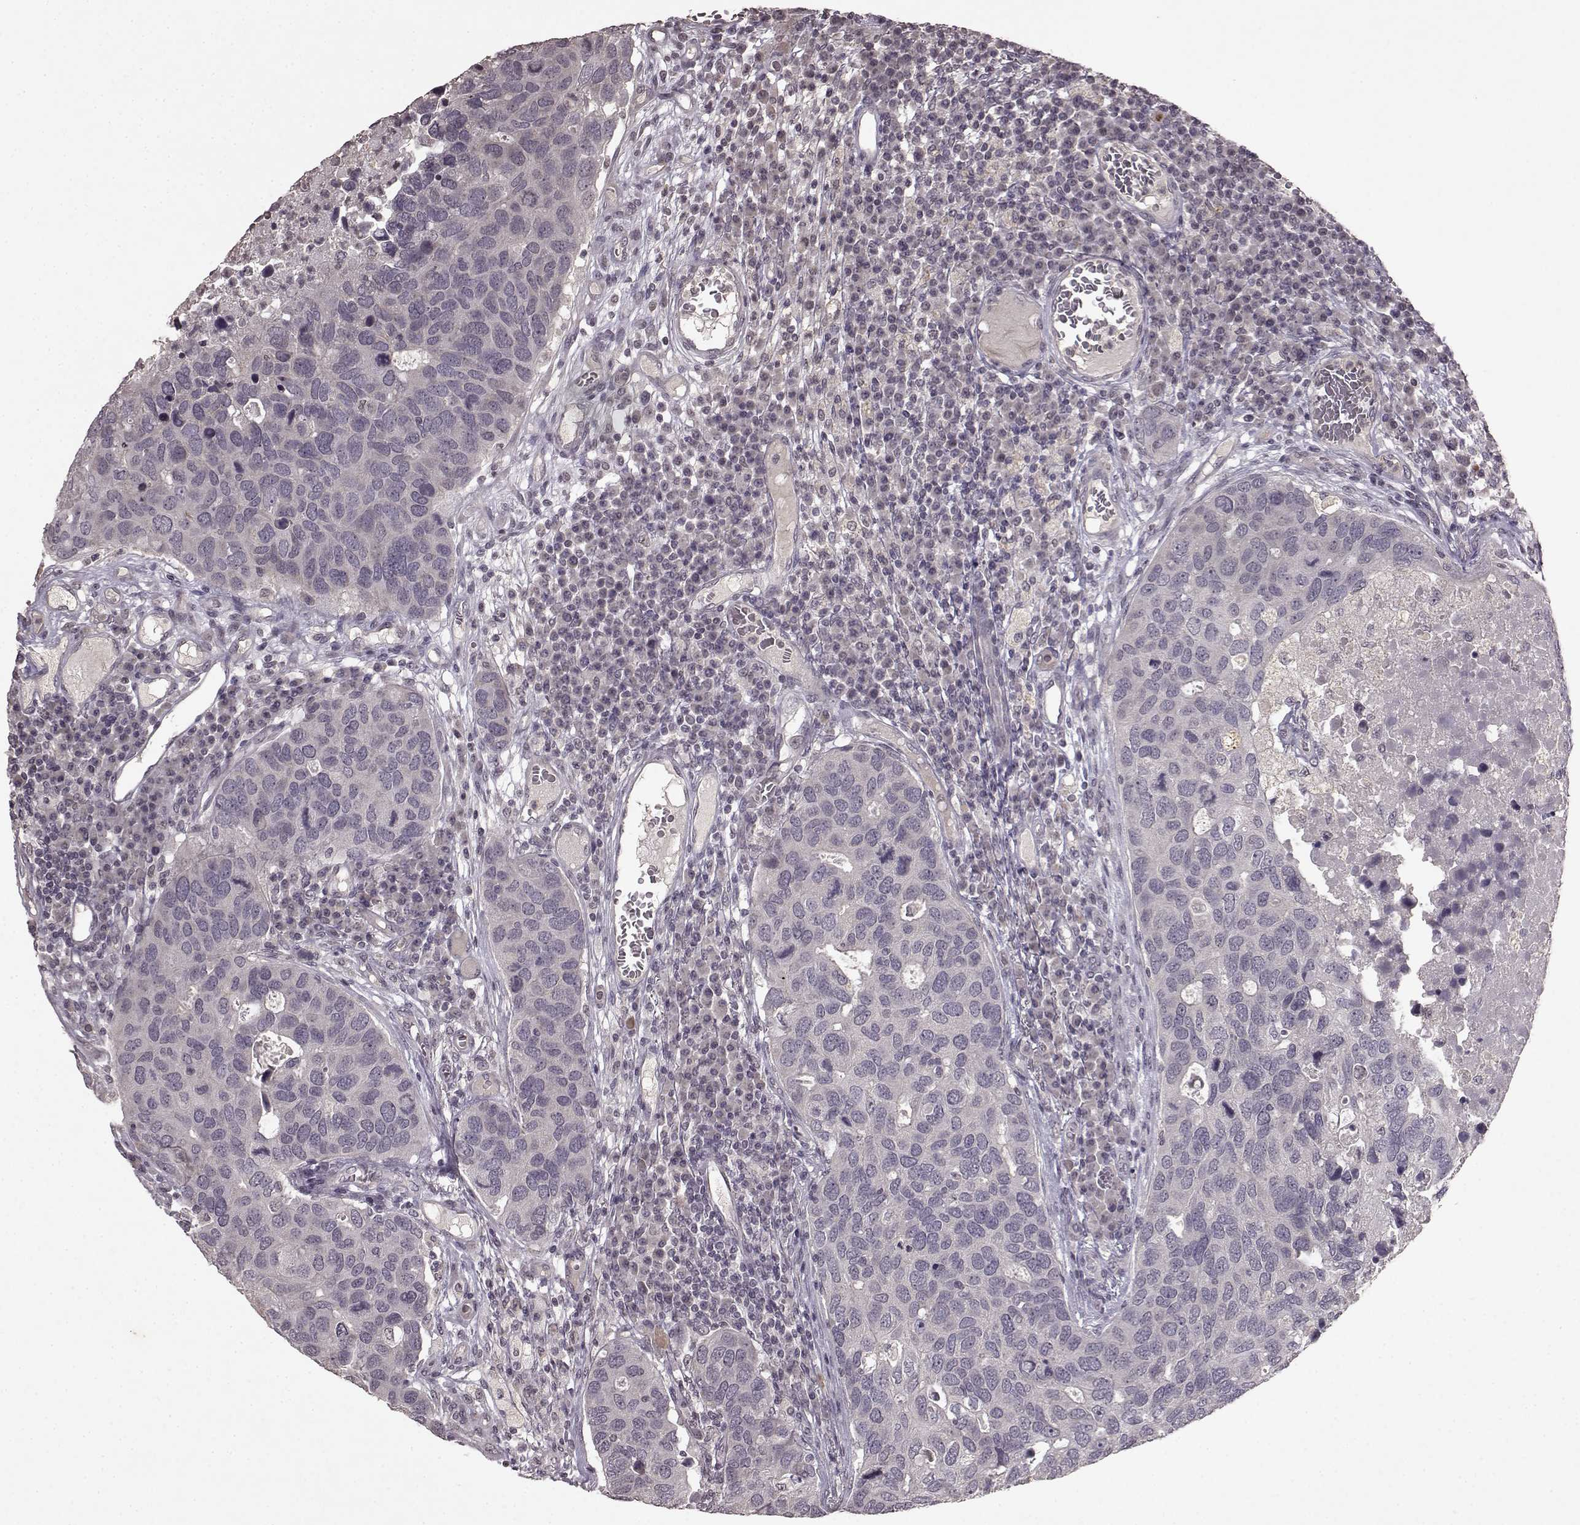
{"staining": {"intensity": "negative", "quantity": "none", "location": "none"}, "tissue": "breast cancer", "cell_type": "Tumor cells", "image_type": "cancer", "snomed": [{"axis": "morphology", "description": "Duct carcinoma"}, {"axis": "topography", "description": "Breast"}], "caption": "Immunohistochemistry (IHC) image of intraductal carcinoma (breast) stained for a protein (brown), which exhibits no positivity in tumor cells.", "gene": "LHB", "patient": {"sex": "female", "age": 83}}